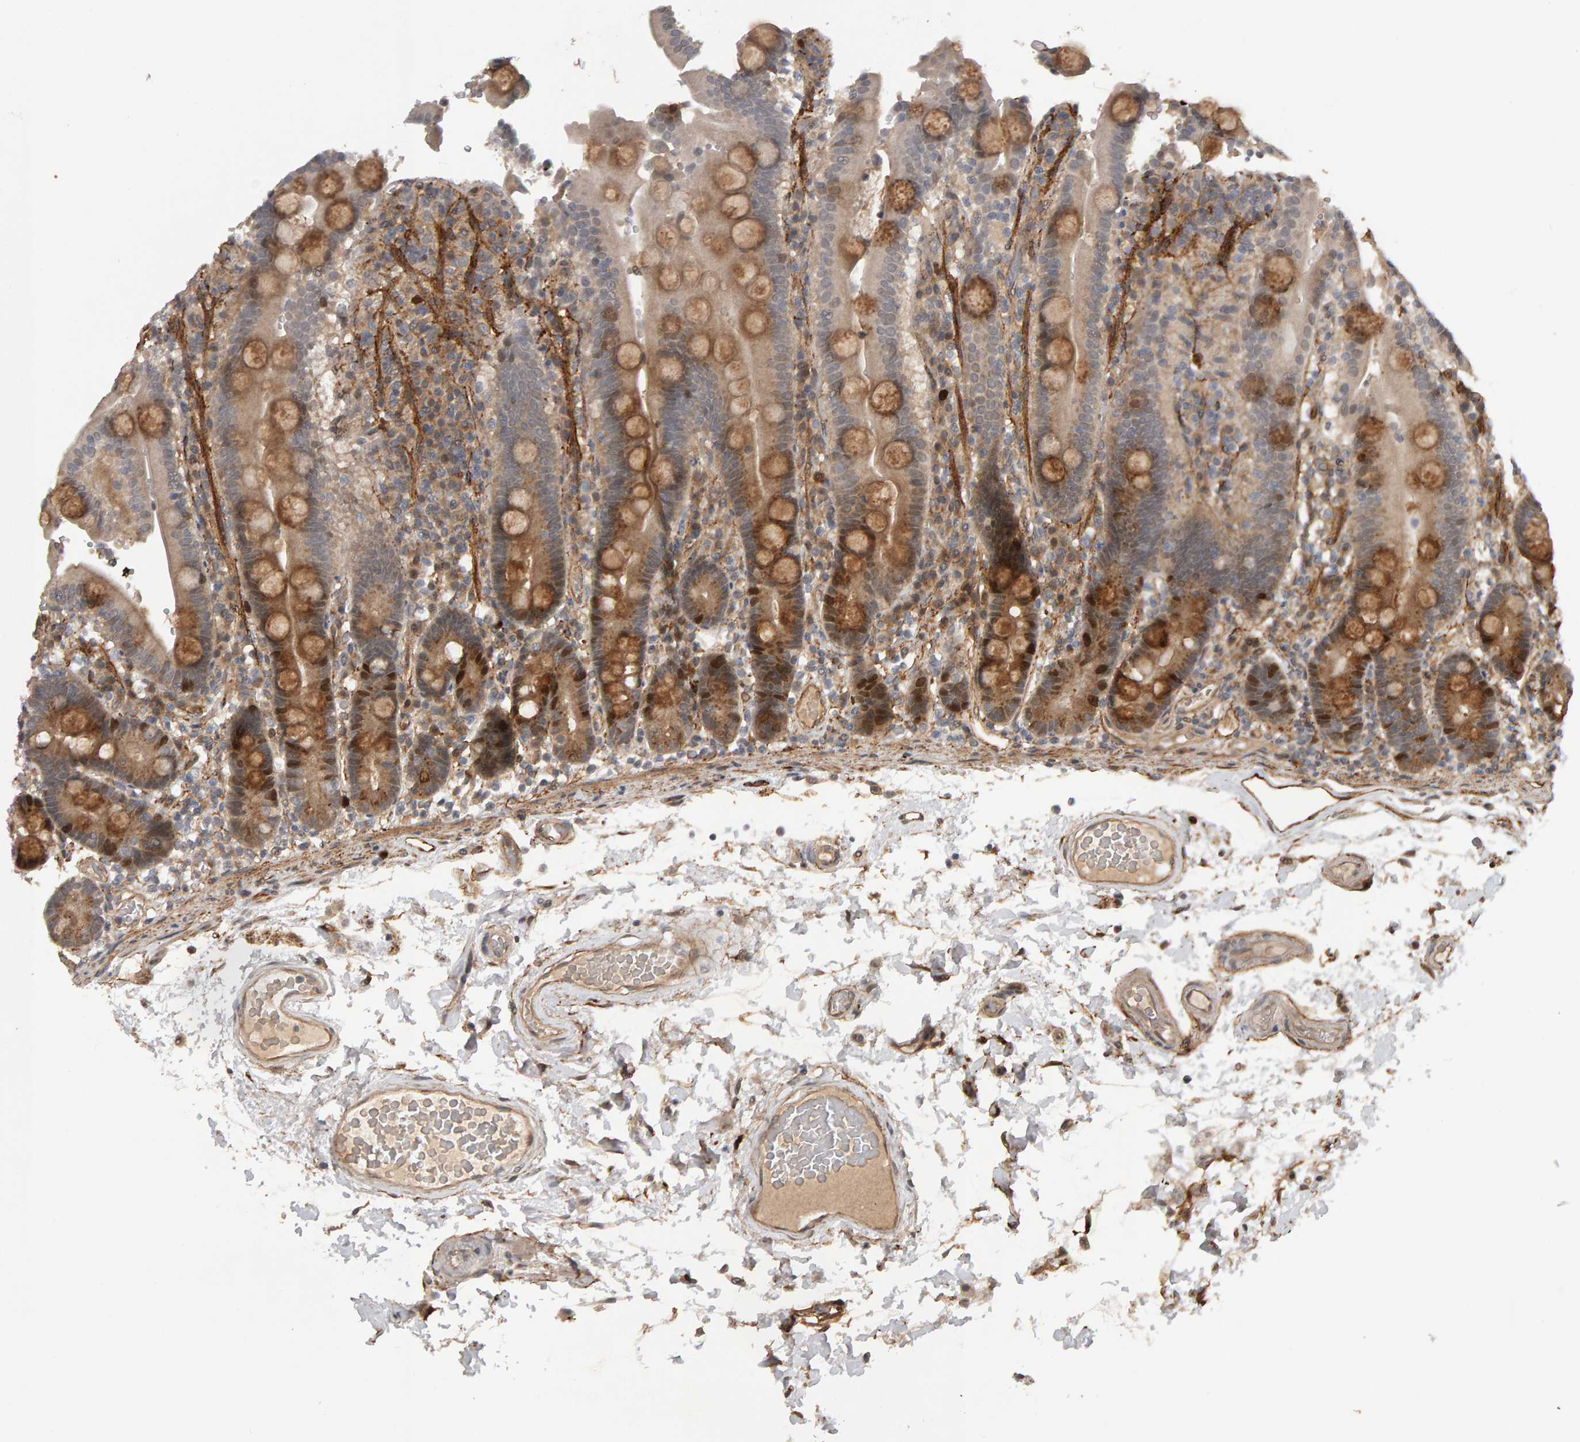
{"staining": {"intensity": "strong", "quantity": "25%-75%", "location": "cytoplasmic/membranous,nuclear"}, "tissue": "duodenum", "cell_type": "Glandular cells", "image_type": "normal", "snomed": [{"axis": "morphology", "description": "Normal tissue, NOS"}, {"axis": "topography", "description": "Small intestine, NOS"}], "caption": "This image demonstrates immunohistochemistry staining of unremarkable human duodenum, with high strong cytoplasmic/membranous,nuclear positivity in approximately 25%-75% of glandular cells.", "gene": "CDCA5", "patient": {"sex": "female", "age": 71}}